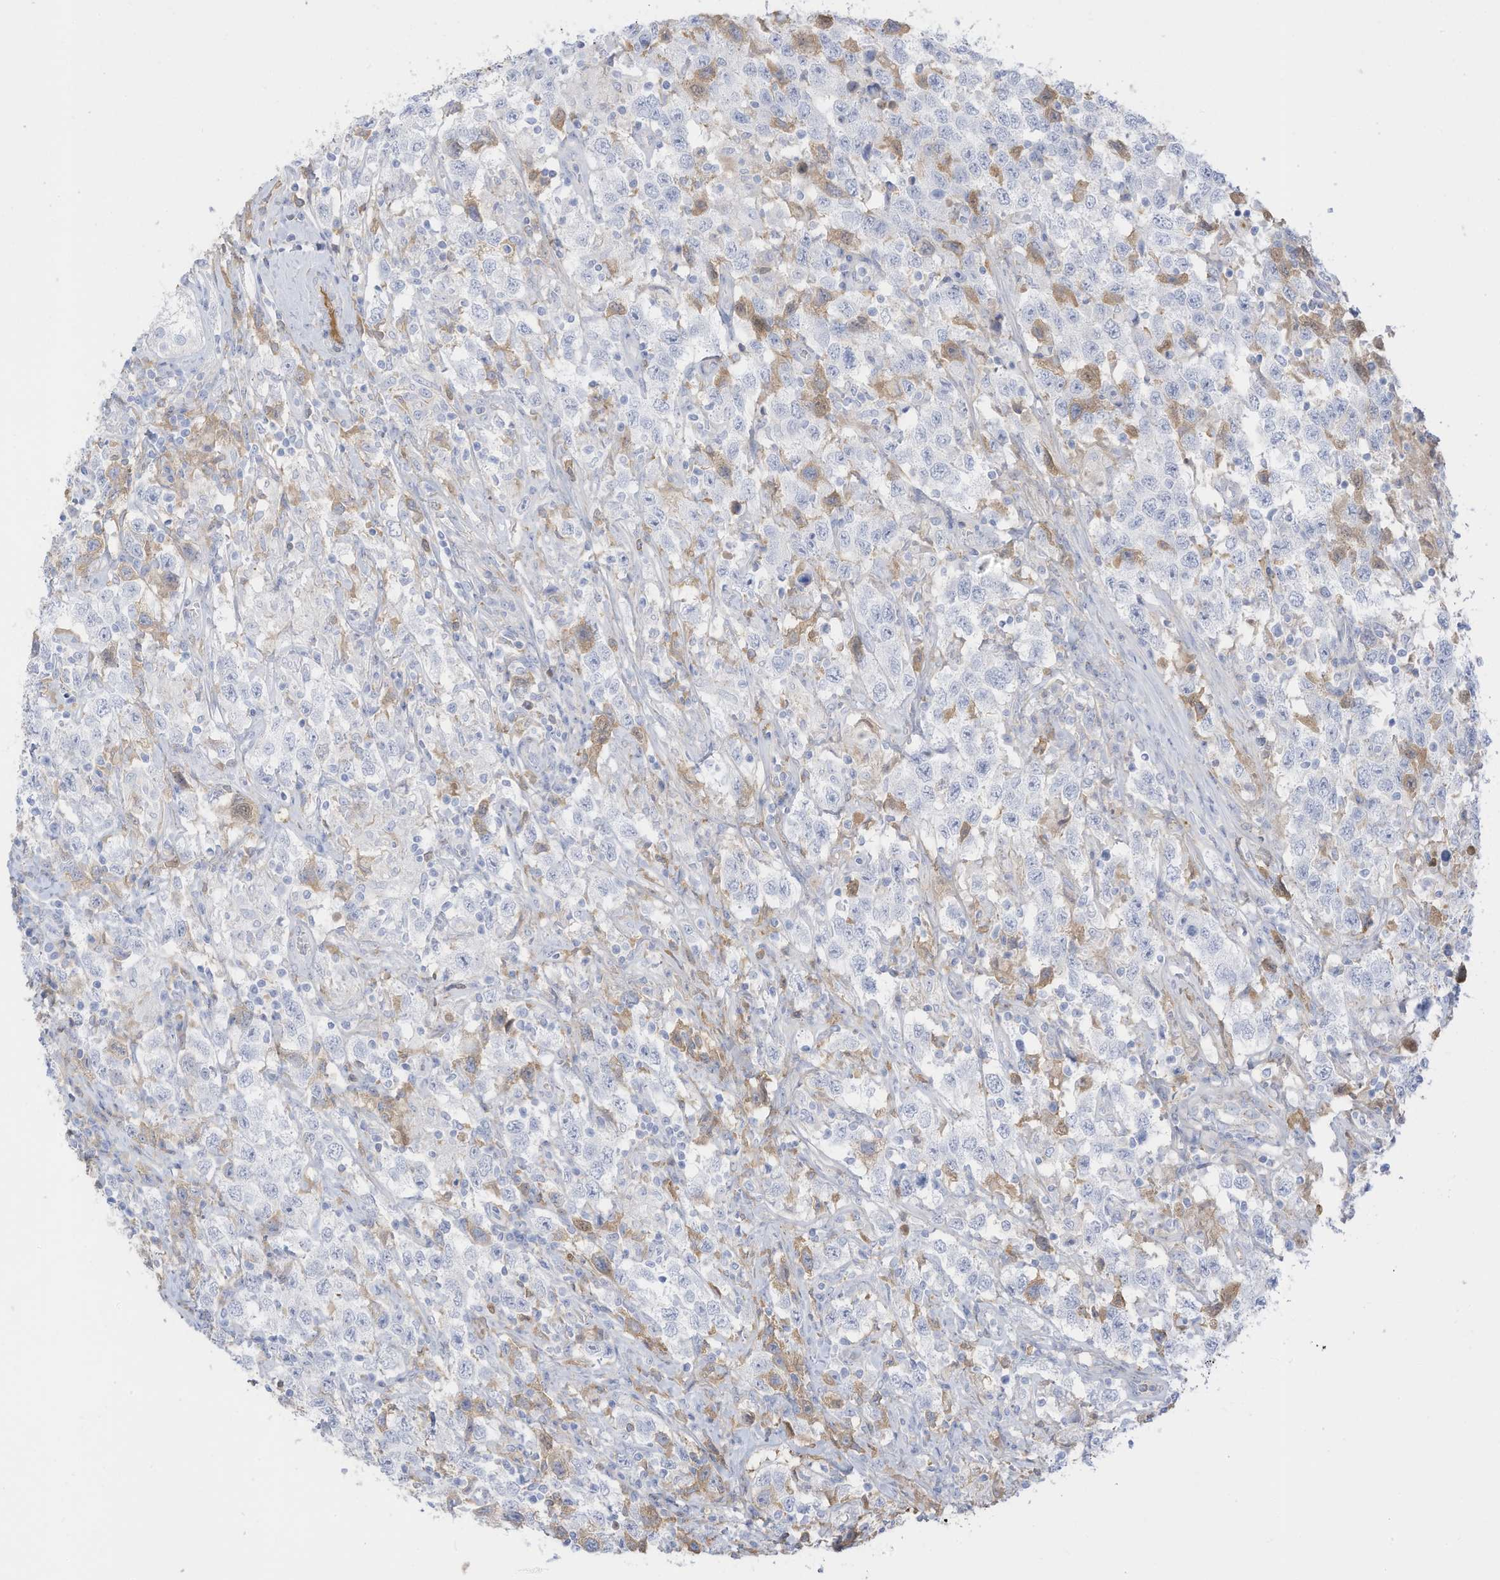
{"staining": {"intensity": "moderate", "quantity": "<25%", "location": "cytoplasmic/membranous"}, "tissue": "testis cancer", "cell_type": "Tumor cells", "image_type": "cancer", "snomed": [{"axis": "morphology", "description": "Seminoma, NOS"}, {"axis": "topography", "description": "Testis"}], "caption": "A photomicrograph of human seminoma (testis) stained for a protein displays moderate cytoplasmic/membranous brown staining in tumor cells.", "gene": "HSD17B13", "patient": {"sex": "male", "age": 41}}